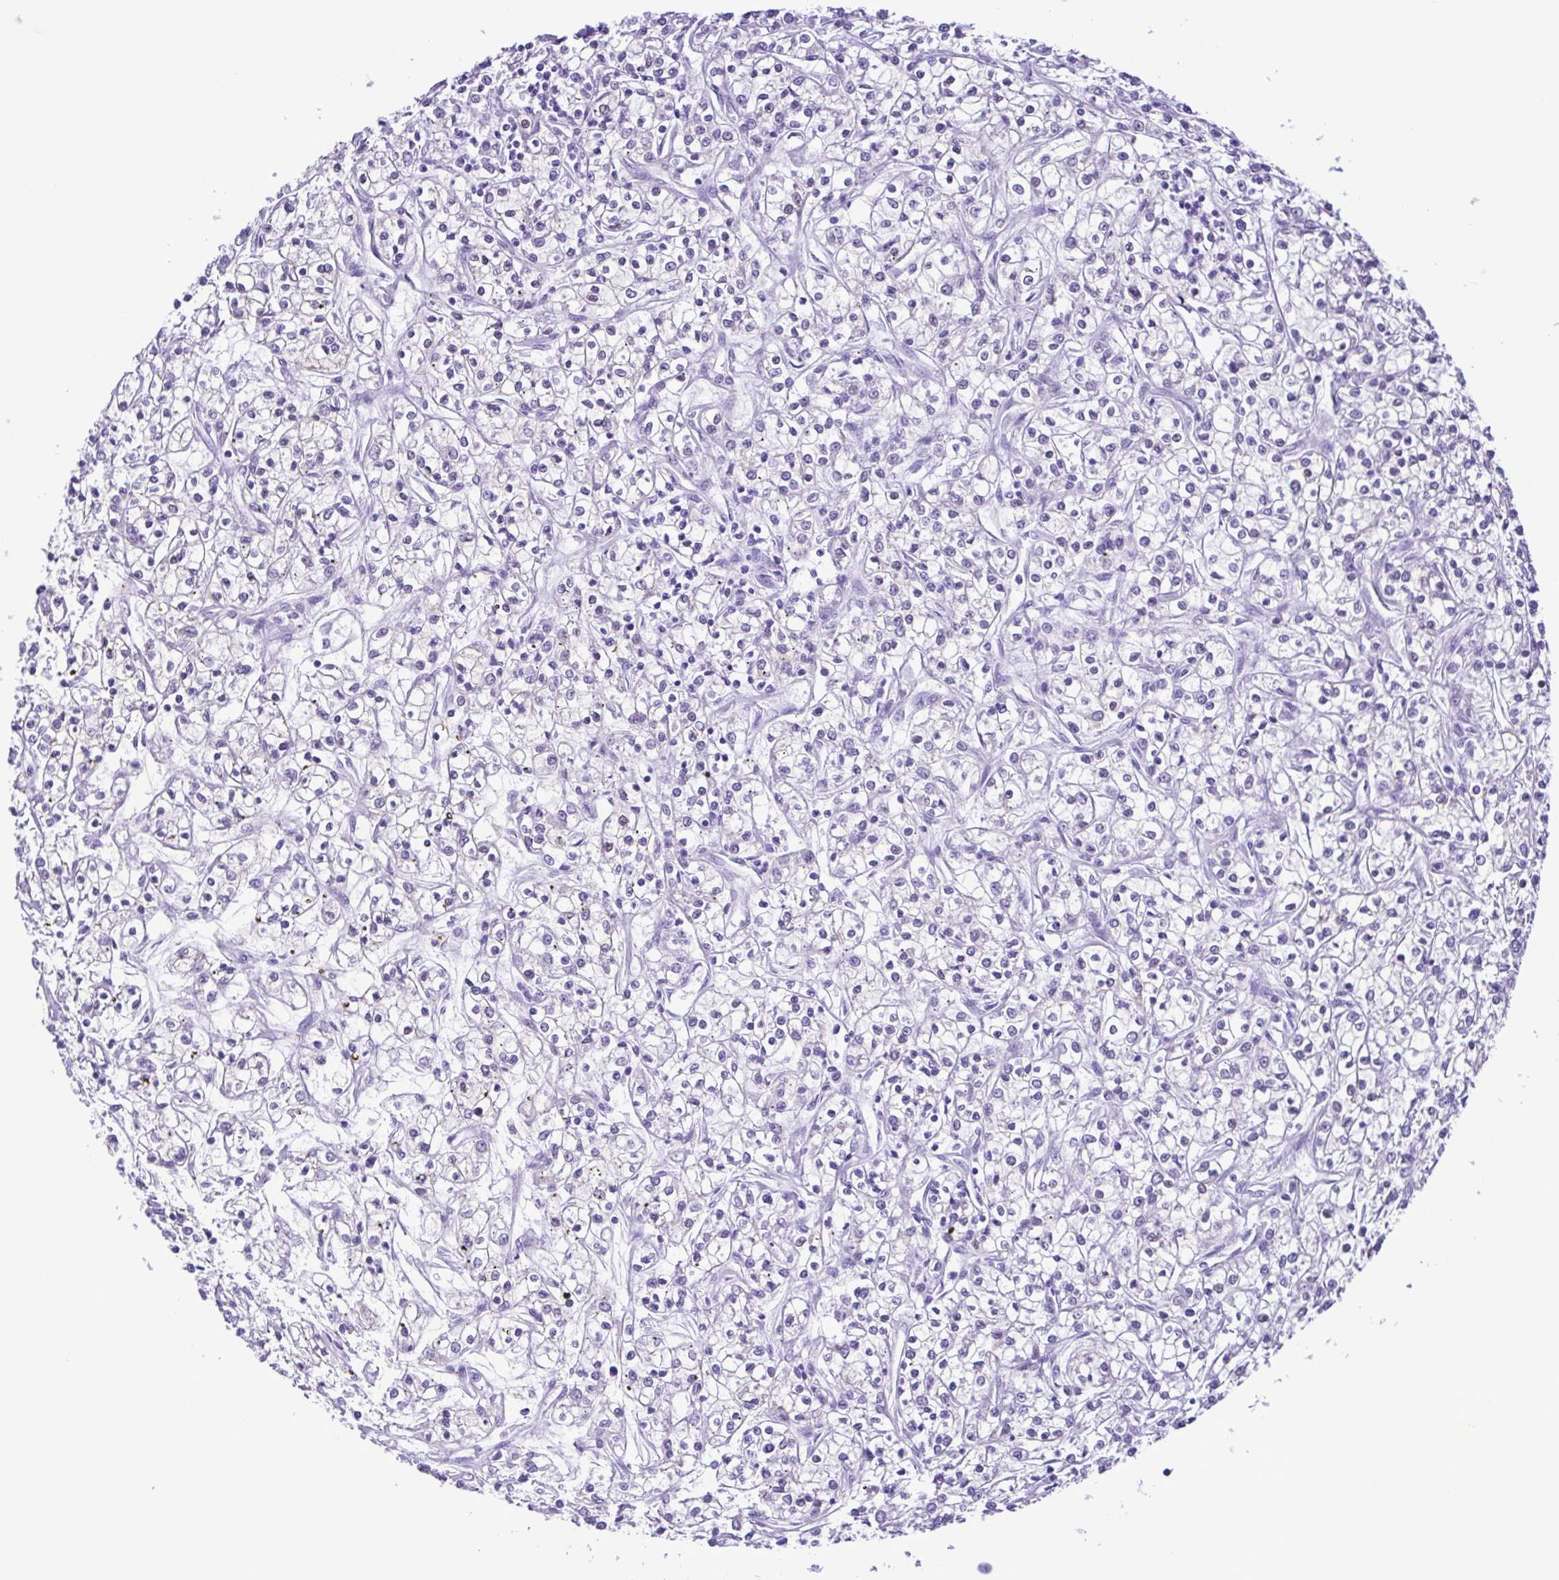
{"staining": {"intensity": "negative", "quantity": "none", "location": "none"}, "tissue": "renal cancer", "cell_type": "Tumor cells", "image_type": "cancer", "snomed": [{"axis": "morphology", "description": "Adenocarcinoma, NOS"}, {"axis": "topography", "description": "Kidney"}], "caption": "There is no significant expression in tumor cells of adenocarcinoma (renal).", "gene": "SYT1", "patient": {"sex": "female", "age": 59}}